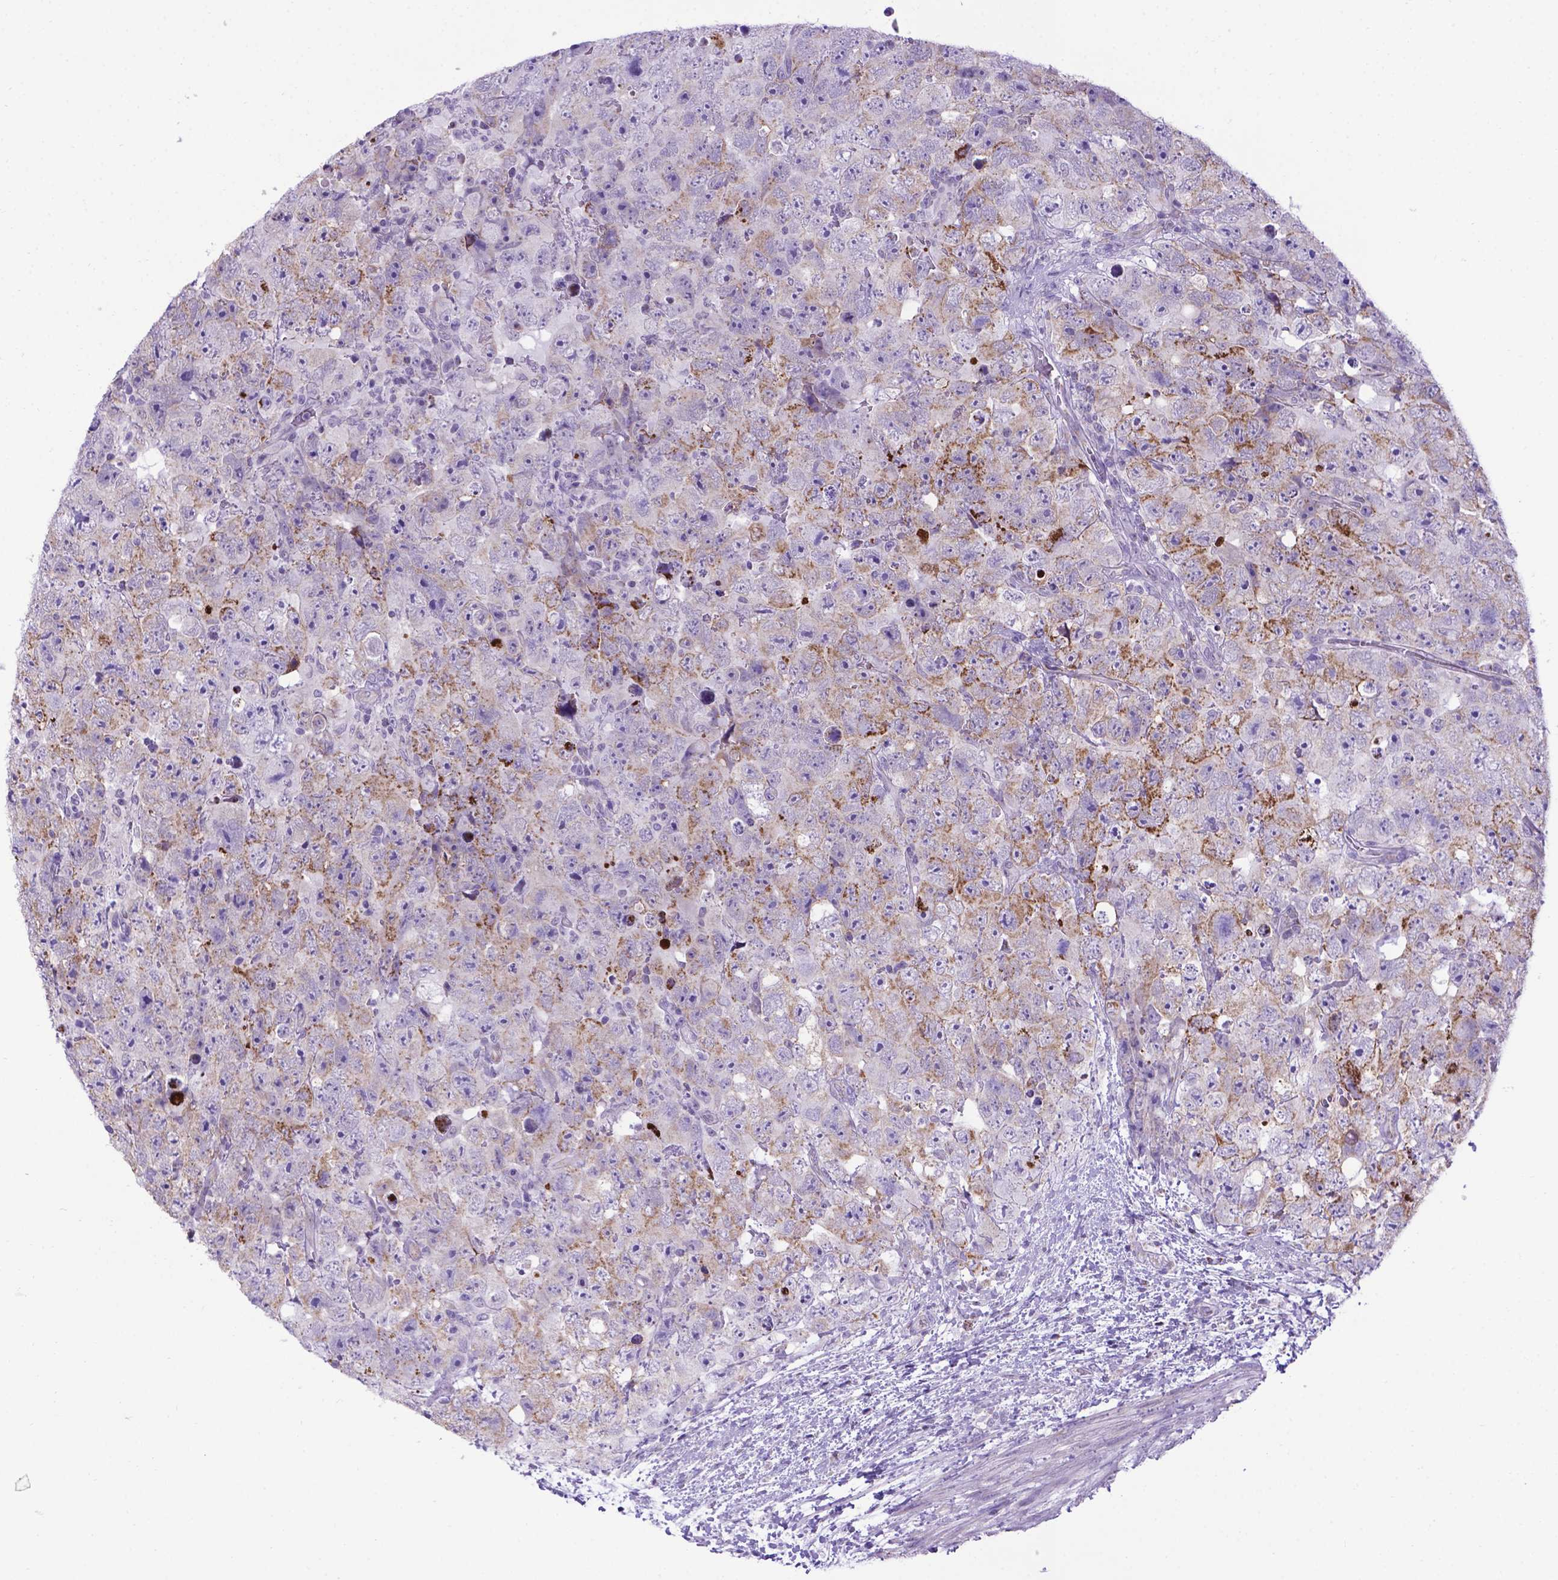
{"staining": {"intensity": "weak", "quantity": "<25%", "location": "cytoplasmic/membranous"}, "tissue": "testis cancer", "cell_type": "Tumor cells", "image_type": "cancer", "snomed": [{"axis": "morphology", "description": "Carcinoma, Embryonal, NOS"}, {"axis": "topography", "description": "Testis"}], "caption": "Protein analysis of testis cancer (embryonal carcinoma) reveals no significant expression in tumor cells. (Stains: DAB (3,3'-diaminobenzidine) immunohistochemistry with hematoxylin counter stain, Microscopy: brightfield microscopy at high magnification).", "gene": "POU3F3", "patient": {"sex": "male", "age": 24}}